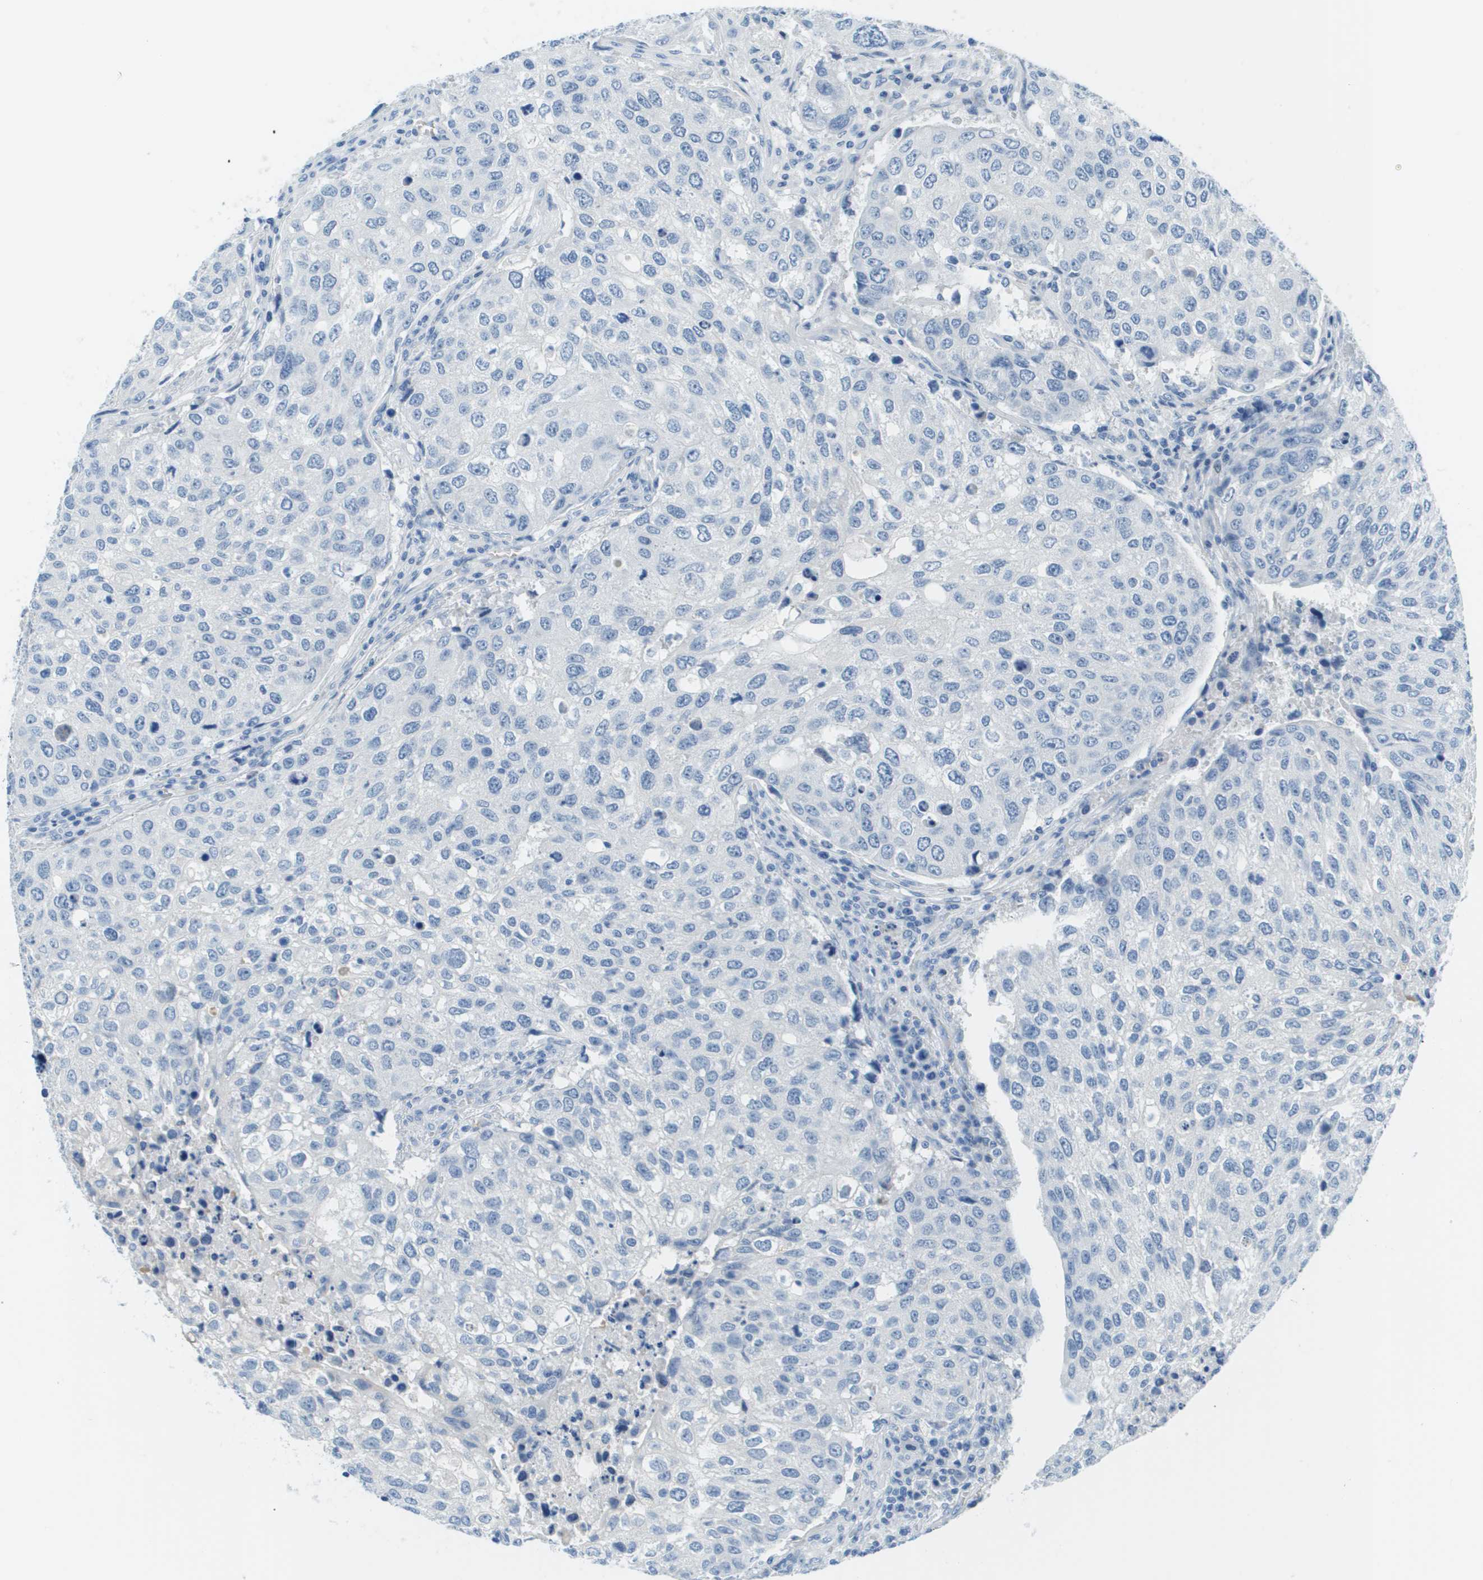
{"staining": {"intensity": "negative", "quantity": "none", "location": "none"}, "tissue": "urothelial cancer", "cell_type": "Tumor cells", "image_type": "cancer", "snomed": [{"axis": "morphology", "description": "Urothelial carcinoma, High grade"}, {"axis": "topography", "description": "Lymph node"}, {"axis": "topography", "description": "Urinary bladder"}], "caption": "Immunohistochemistry (IHC) photomicrograph of urothelial cancer stained for a protein (brown), which reveals no positivity in tumor cells.", "gene": "CDHR2", "patient": {"sex": "male", "age": 51}}